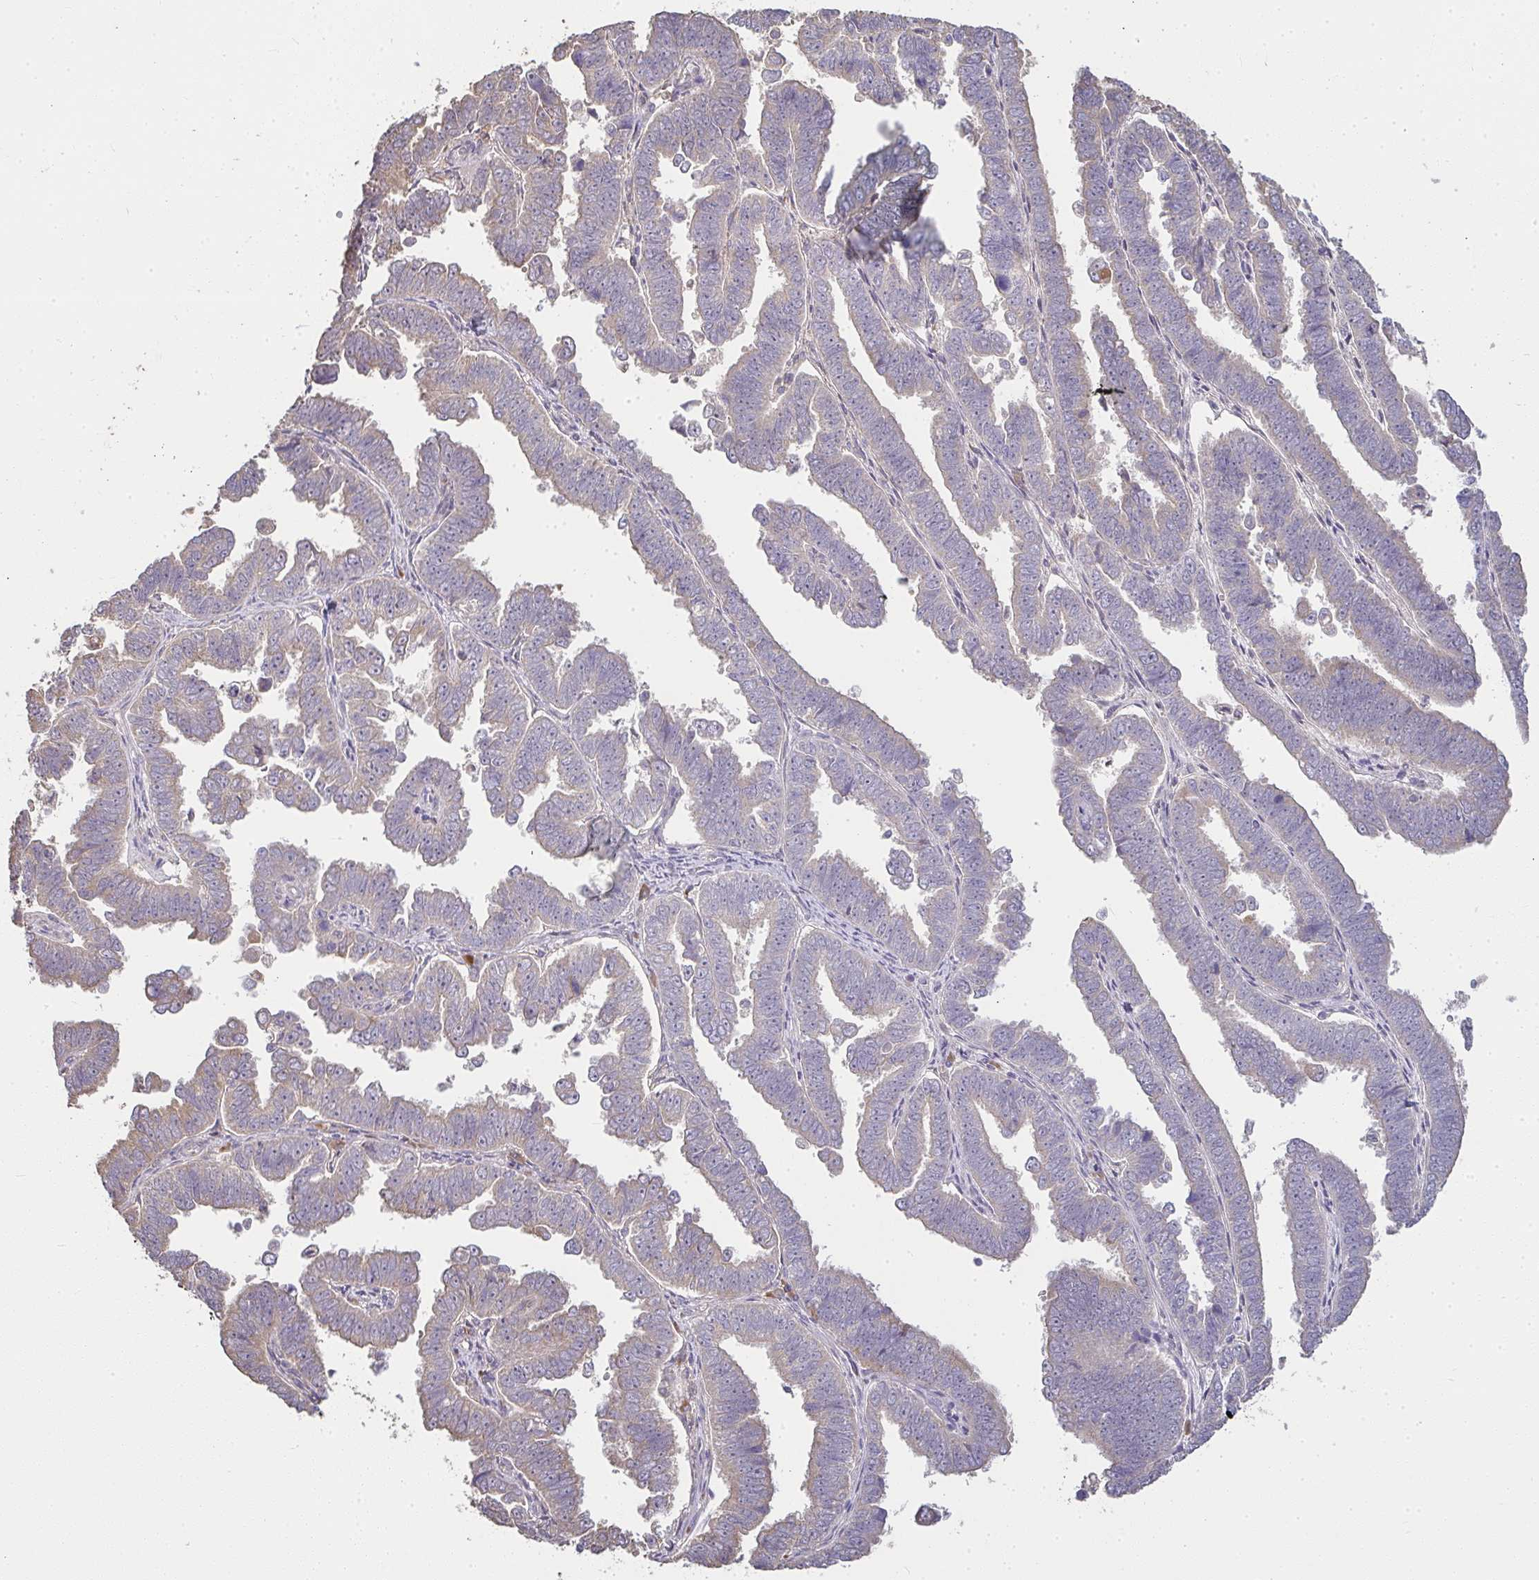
{"staining": {"intensity": "weak", "quantity": "25%-75%", "location": "cytoplasmic/membranous"}, "tissue": "endometrial cancer", "cell_type": "Tumor cells", "image_type": "cancer", "snomed": [{"axis": "morphology", "description": "Adenocarcinoma, NOS"}, {"axis": "topography", "description": "Endometrium"}], "caption": "The immunohistochemical stain labels weak cytoplasmic/membranous staining in tumor cells of endometrial cancer (adenocarcinoma) tissue.", "gene": "BRINP3", "patient": {"sex": "female", "age": 75}}